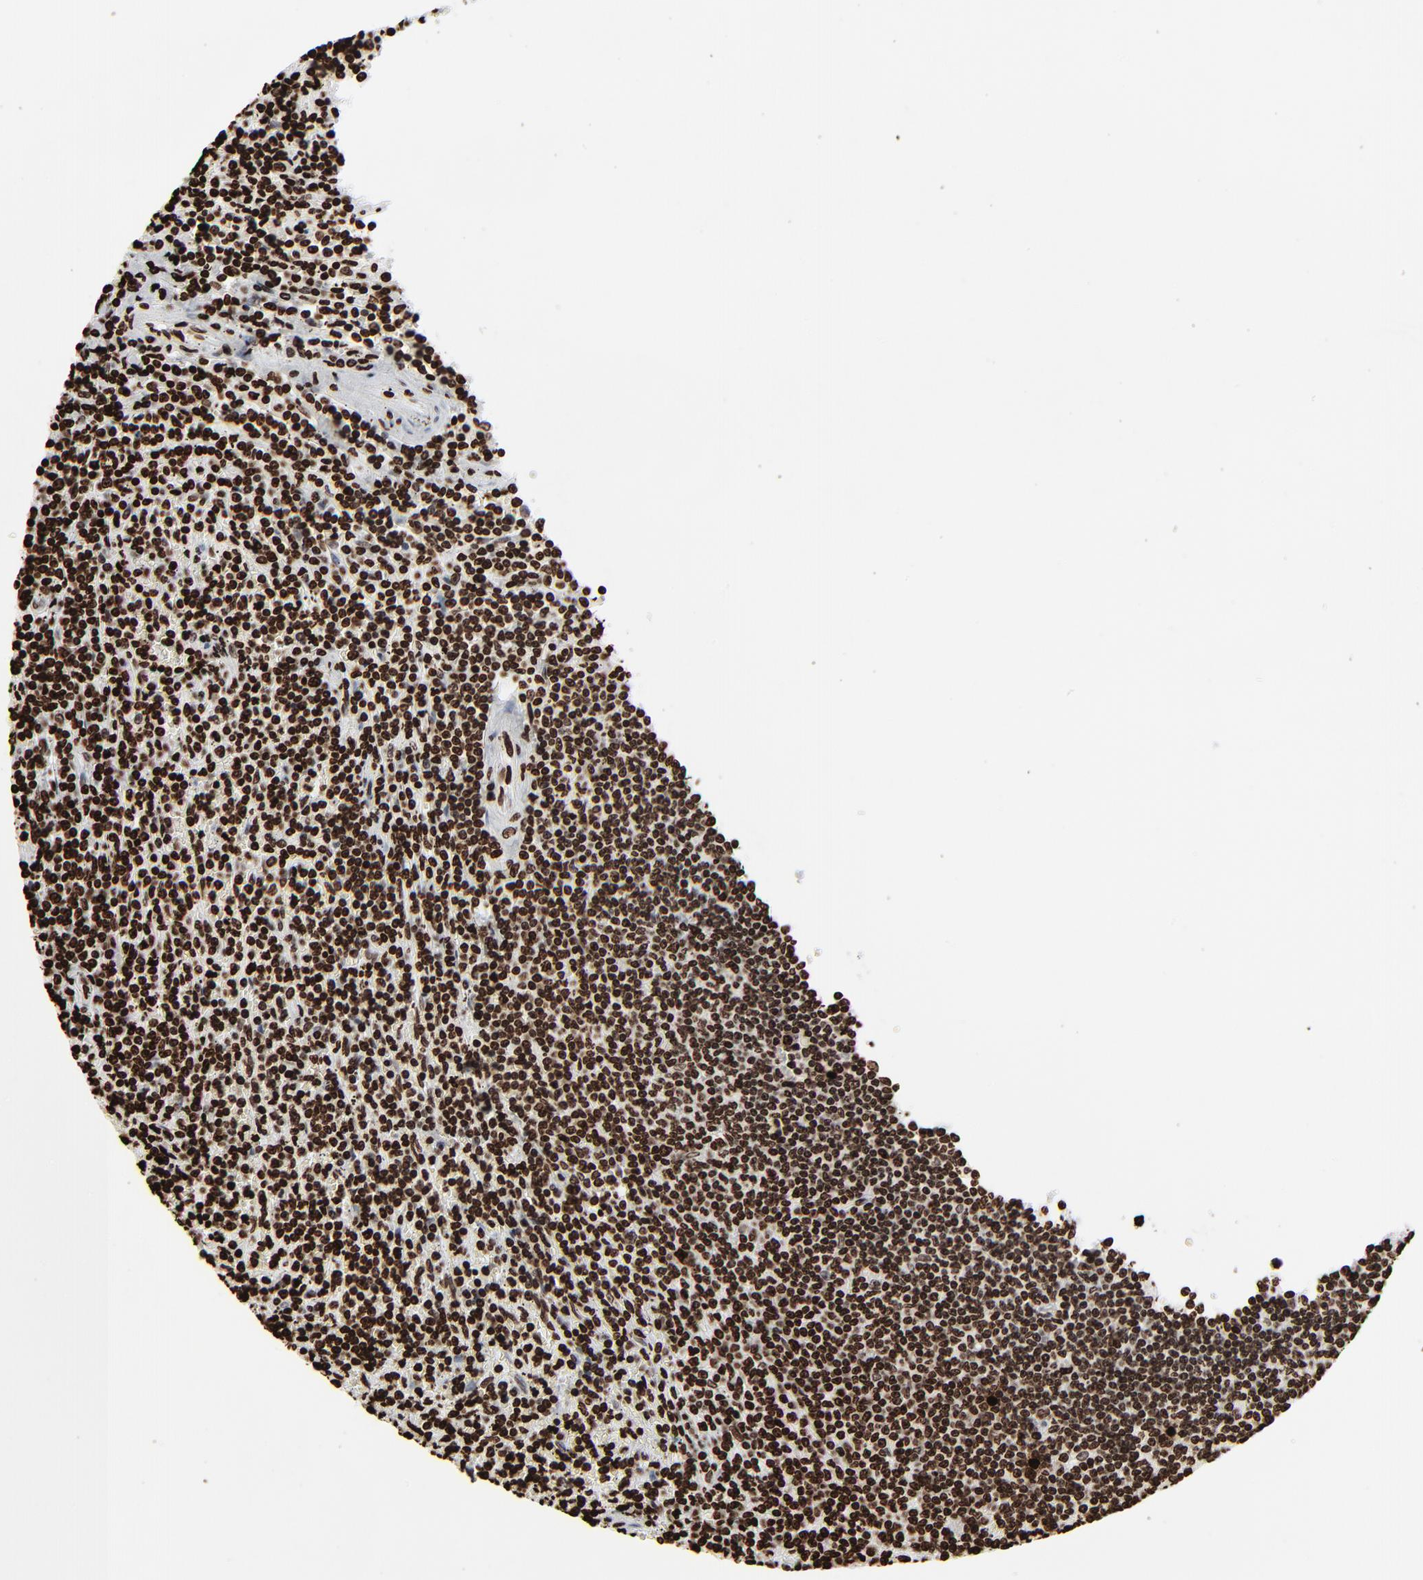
{"staining": {"intensity": "strong", "quantity": ">75%", "location": "nuclear"}, "tissue": "lymphoma", "cell_type": "Tumor cells", "image_type": "cancer", "snomed": [{"axis": "morphology", "description": "Malignant lymphoma, non-Hodgkin's type, Low grade"}, {"axis": "topography", "description": "Spleen"}], "caption": "Strong nuclear protein positivity is appreciated in about >75% of tumor cells in low-grade malignant lymphoma, non-Hodgkin's type. (Brightfield microscopy of DAB IHC at high magnification).", "gene": "H3-4", "patient": {"sex": "female", "age": 50}}